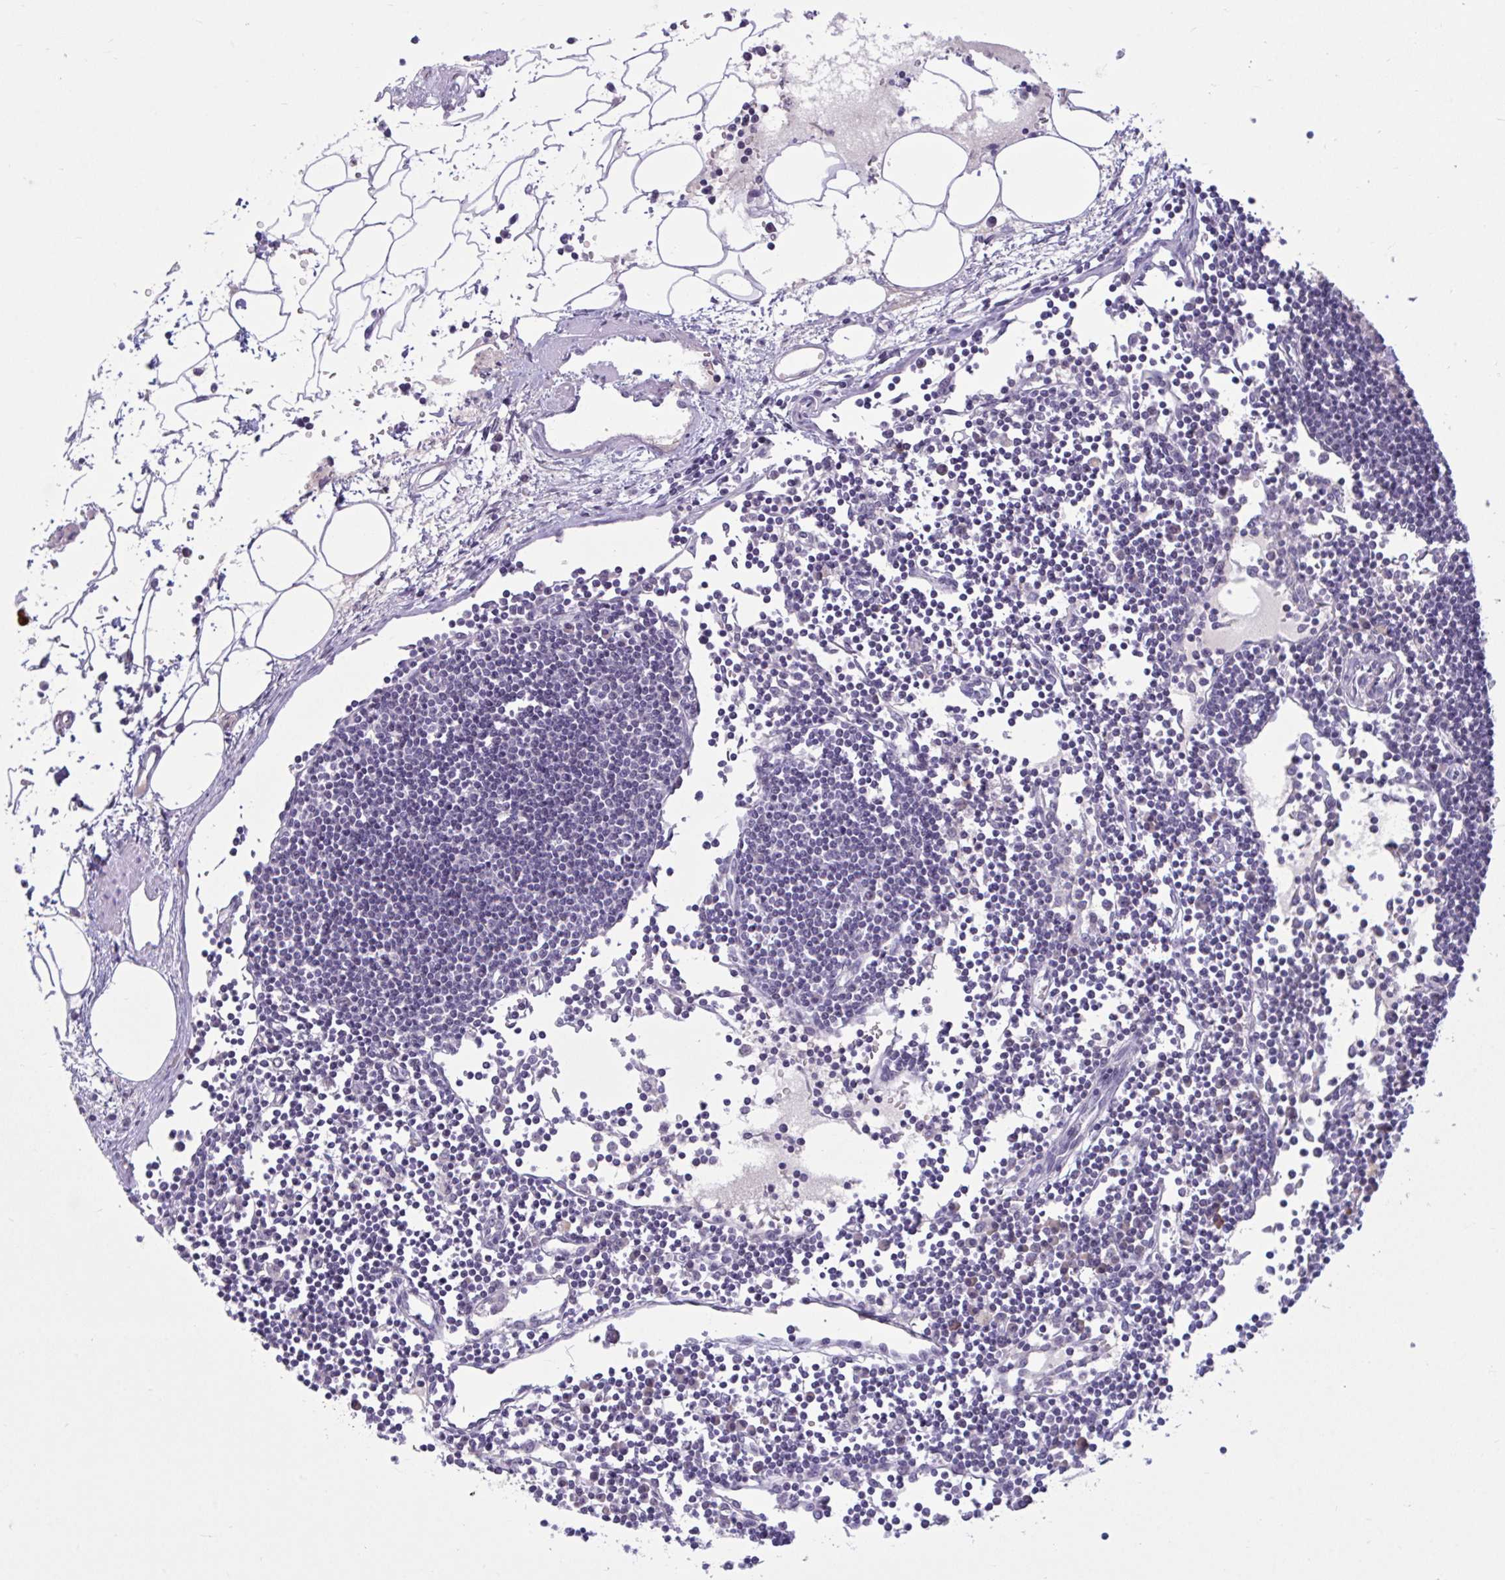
{"staining": {"intensity": "negative", "quantity": "none", "location": "none"}, "tissue": "lymph node", "cell_type": "Germinal center cells", "image_type": "normal", "snomed": [{"axis": "morphology", "description": "Normal tissue, NOS"}, {"axis": "topography", "description": "Lymph node"}], "caption": "Immunohistochemistry histopathology image of unremarkable lymph node: human lymph node stained with DAB (3,3'-diaminobenzidine) reveals no significant protein positivity in germinal center cells. Nuclei are stained in blue.", "gene": "CNGB3", "patient": {"sex": "female", "age": 65}}